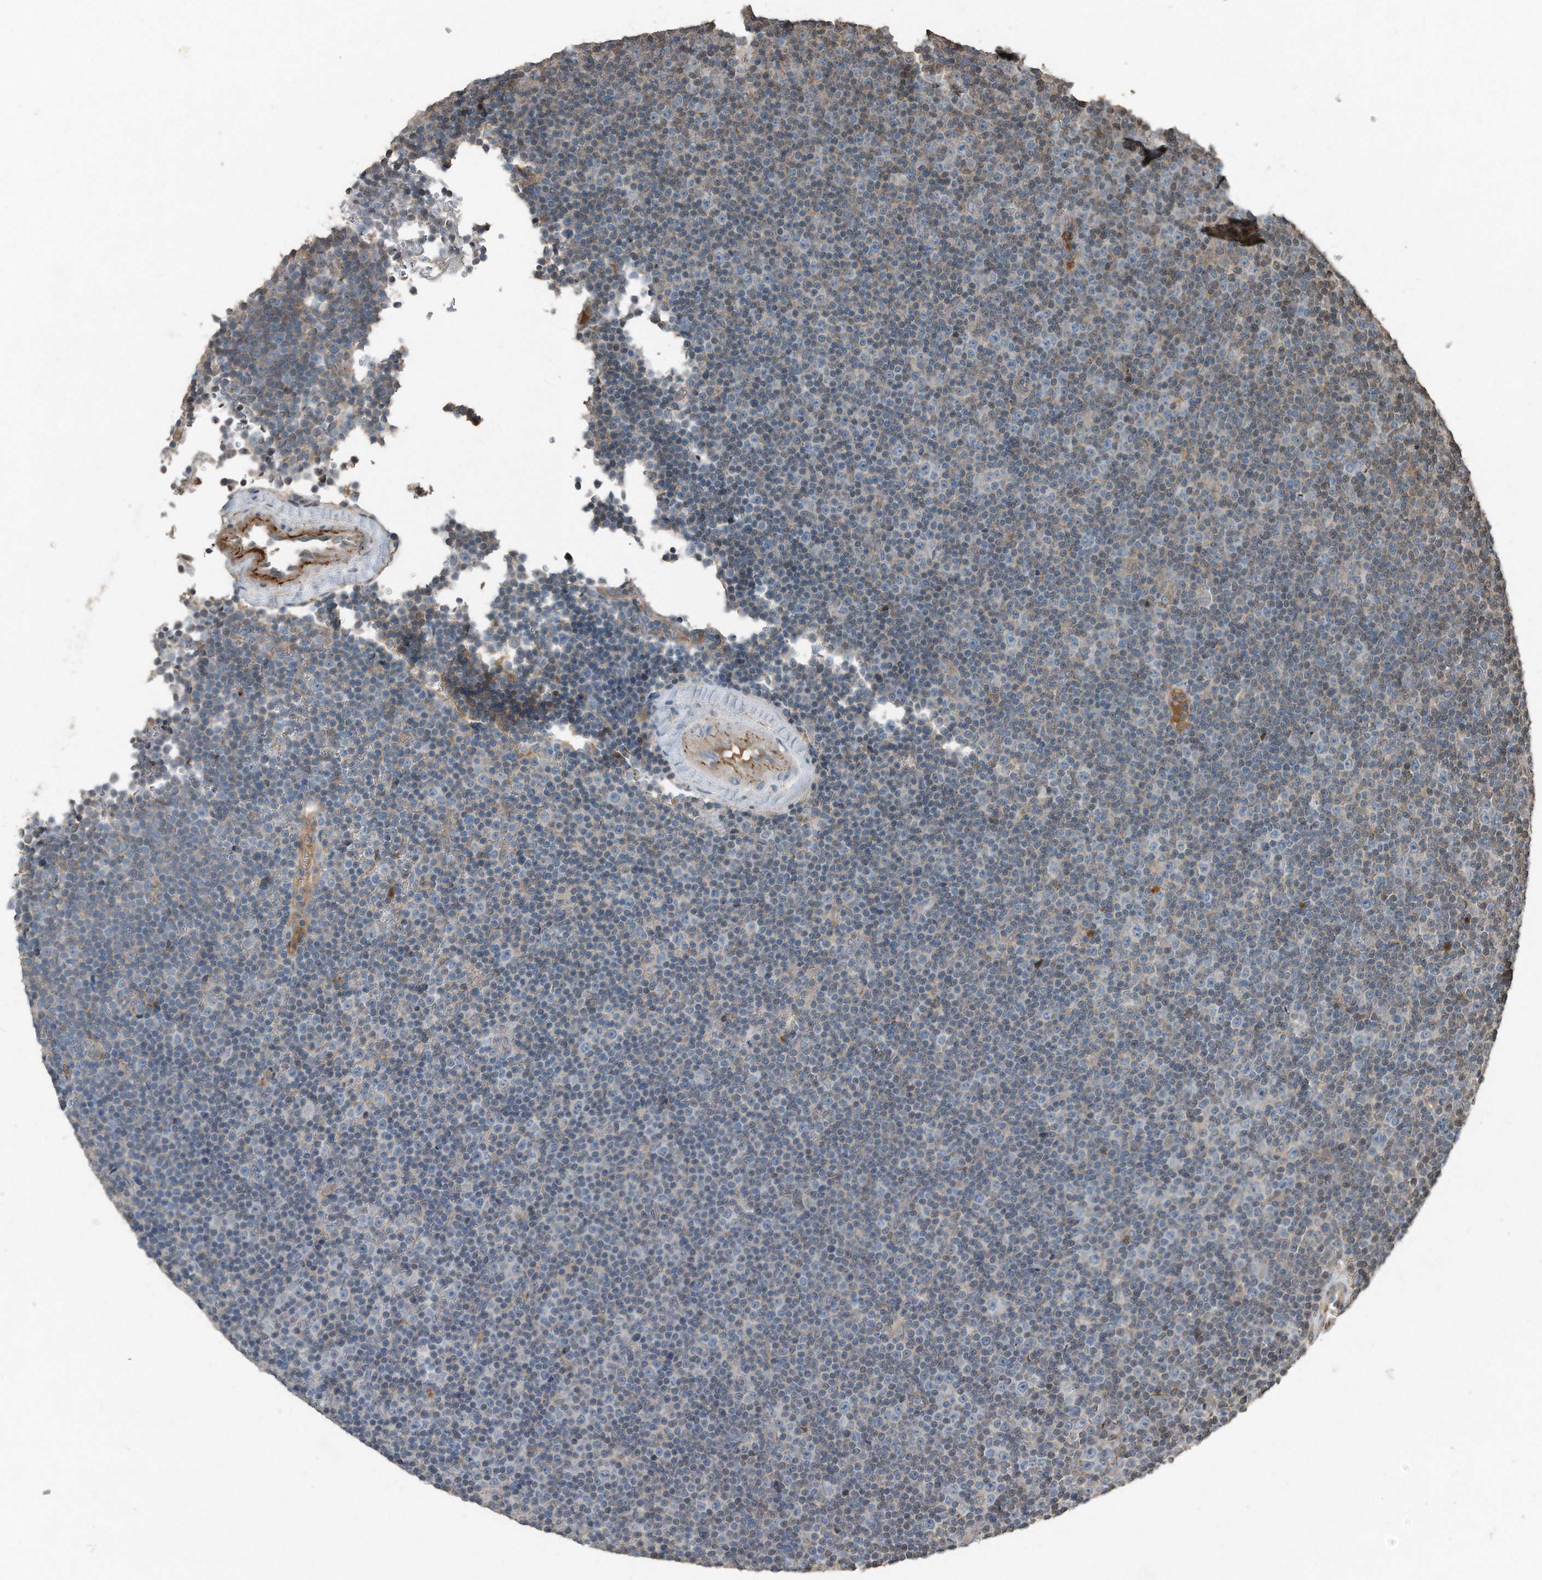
{"staining": {"intensity": "negative", "quantity": "none", "location": "none"}, "tissue": "lymphoma", "cell_type": "Tumor cells", "image_type": "cancer", "snomed": [{"axis": "morphology", "description": "Malignant lymphoma, non-Hodgkin's type, Low grade"}, {"axis": "topography", "description": "Lymph node"}], "caption": "This is a image of immunohistochemistry staining of lymphoma, which shows no expression in tumor cells.", "gene": "C9", "patient": {"sex": "female", "age": 67}}